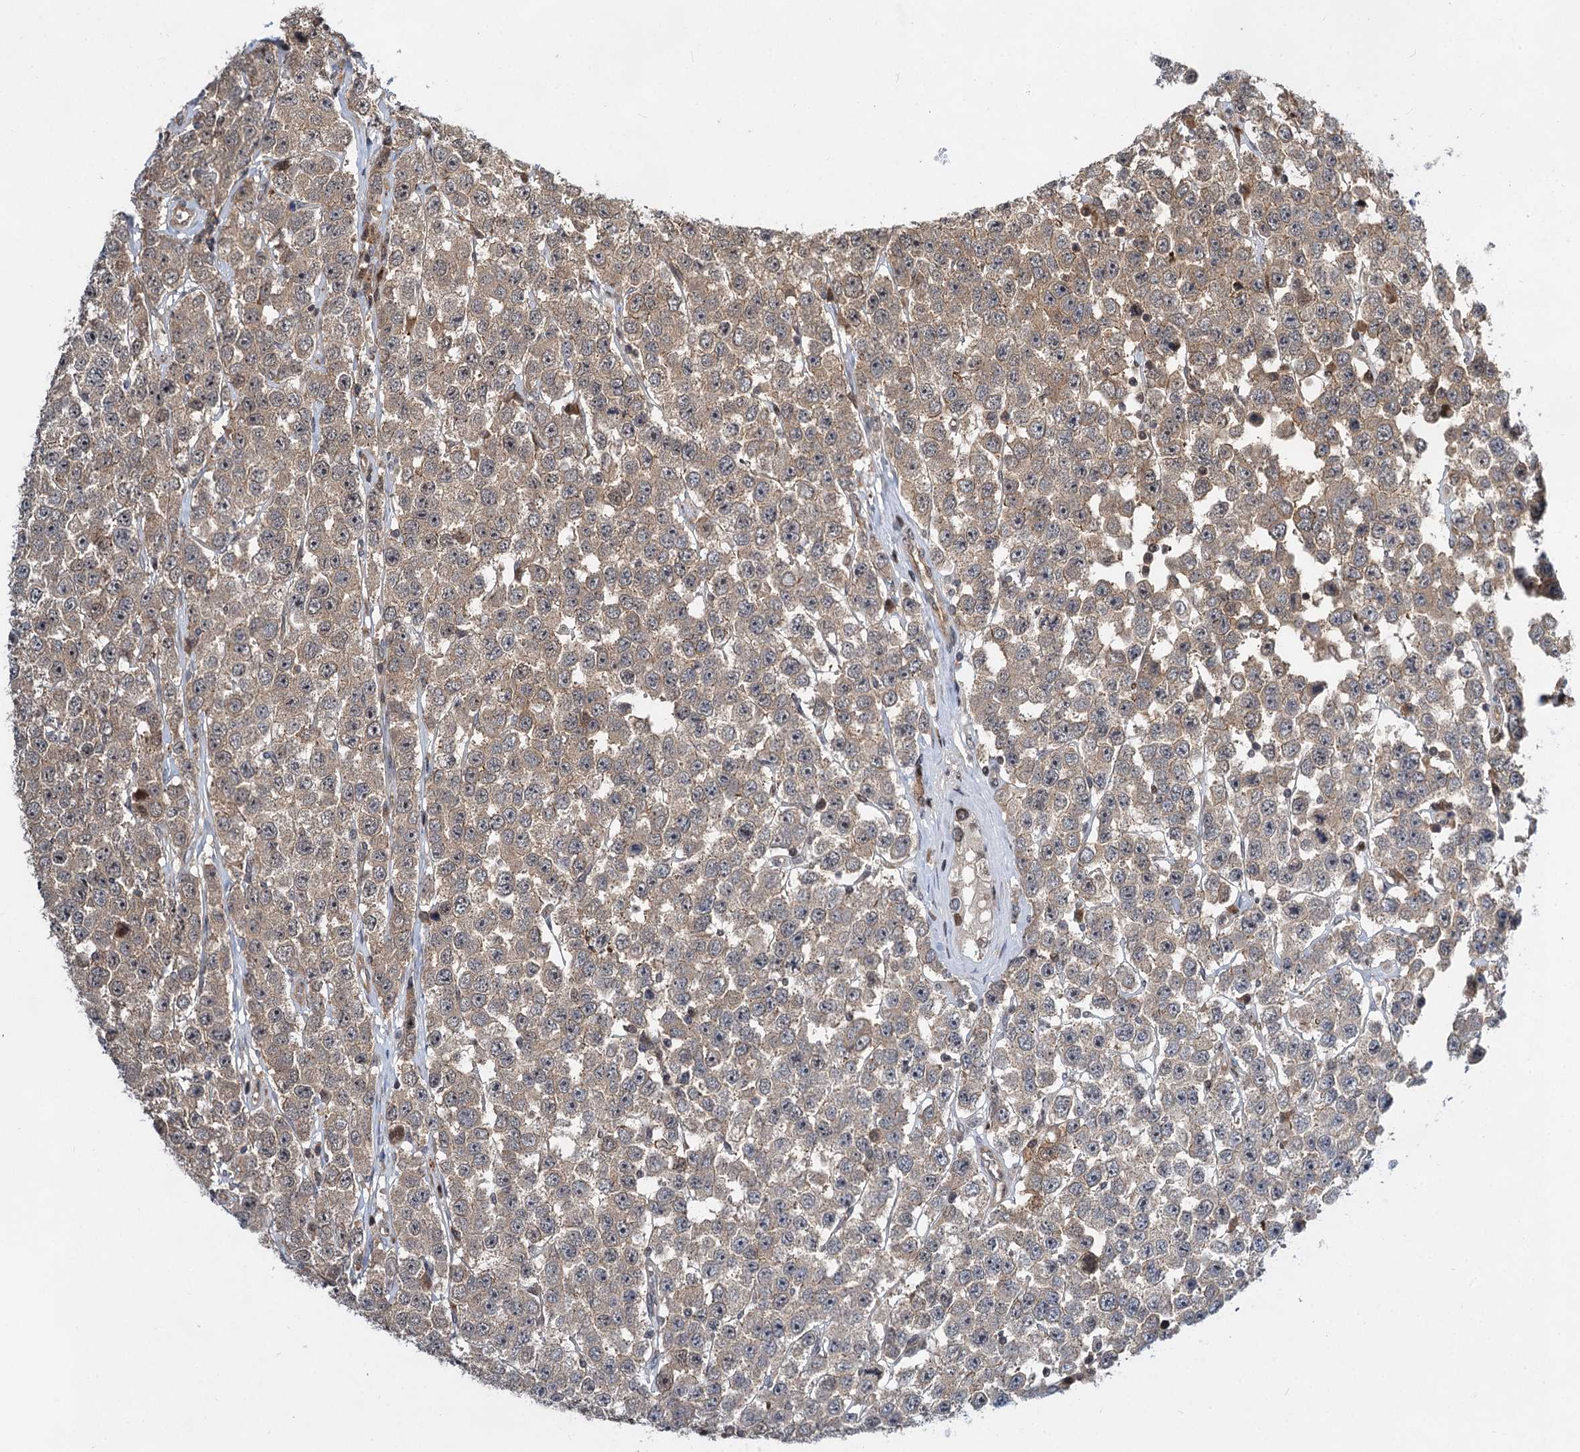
{"staining": {"intensity": "weak", "quantity": ">75%", "location": "cytoplasmic/membranous,nuclear"}, "tissue": "testis cancer", "cell_type": "Tumor cells", "image_type": "cancer", "snomed": [{"axis": "morphology", "description": "Seminoma, NOS"}, {"axis": "topography", "description": "Testis"}], "caption": "IHC image of neoplastic tissue: testis cancer (seminoma) stained using immunohistochemistry (IHC) reveals low levels of weak protein expression localized specifically in the cytoplasmic/membranous and nuclear of tumor cells, appearing as a cytoplasmic/membranous and nuclear brown color.", "gene": "GPBP1", "patient": {"sex": "male", "age": 28}}